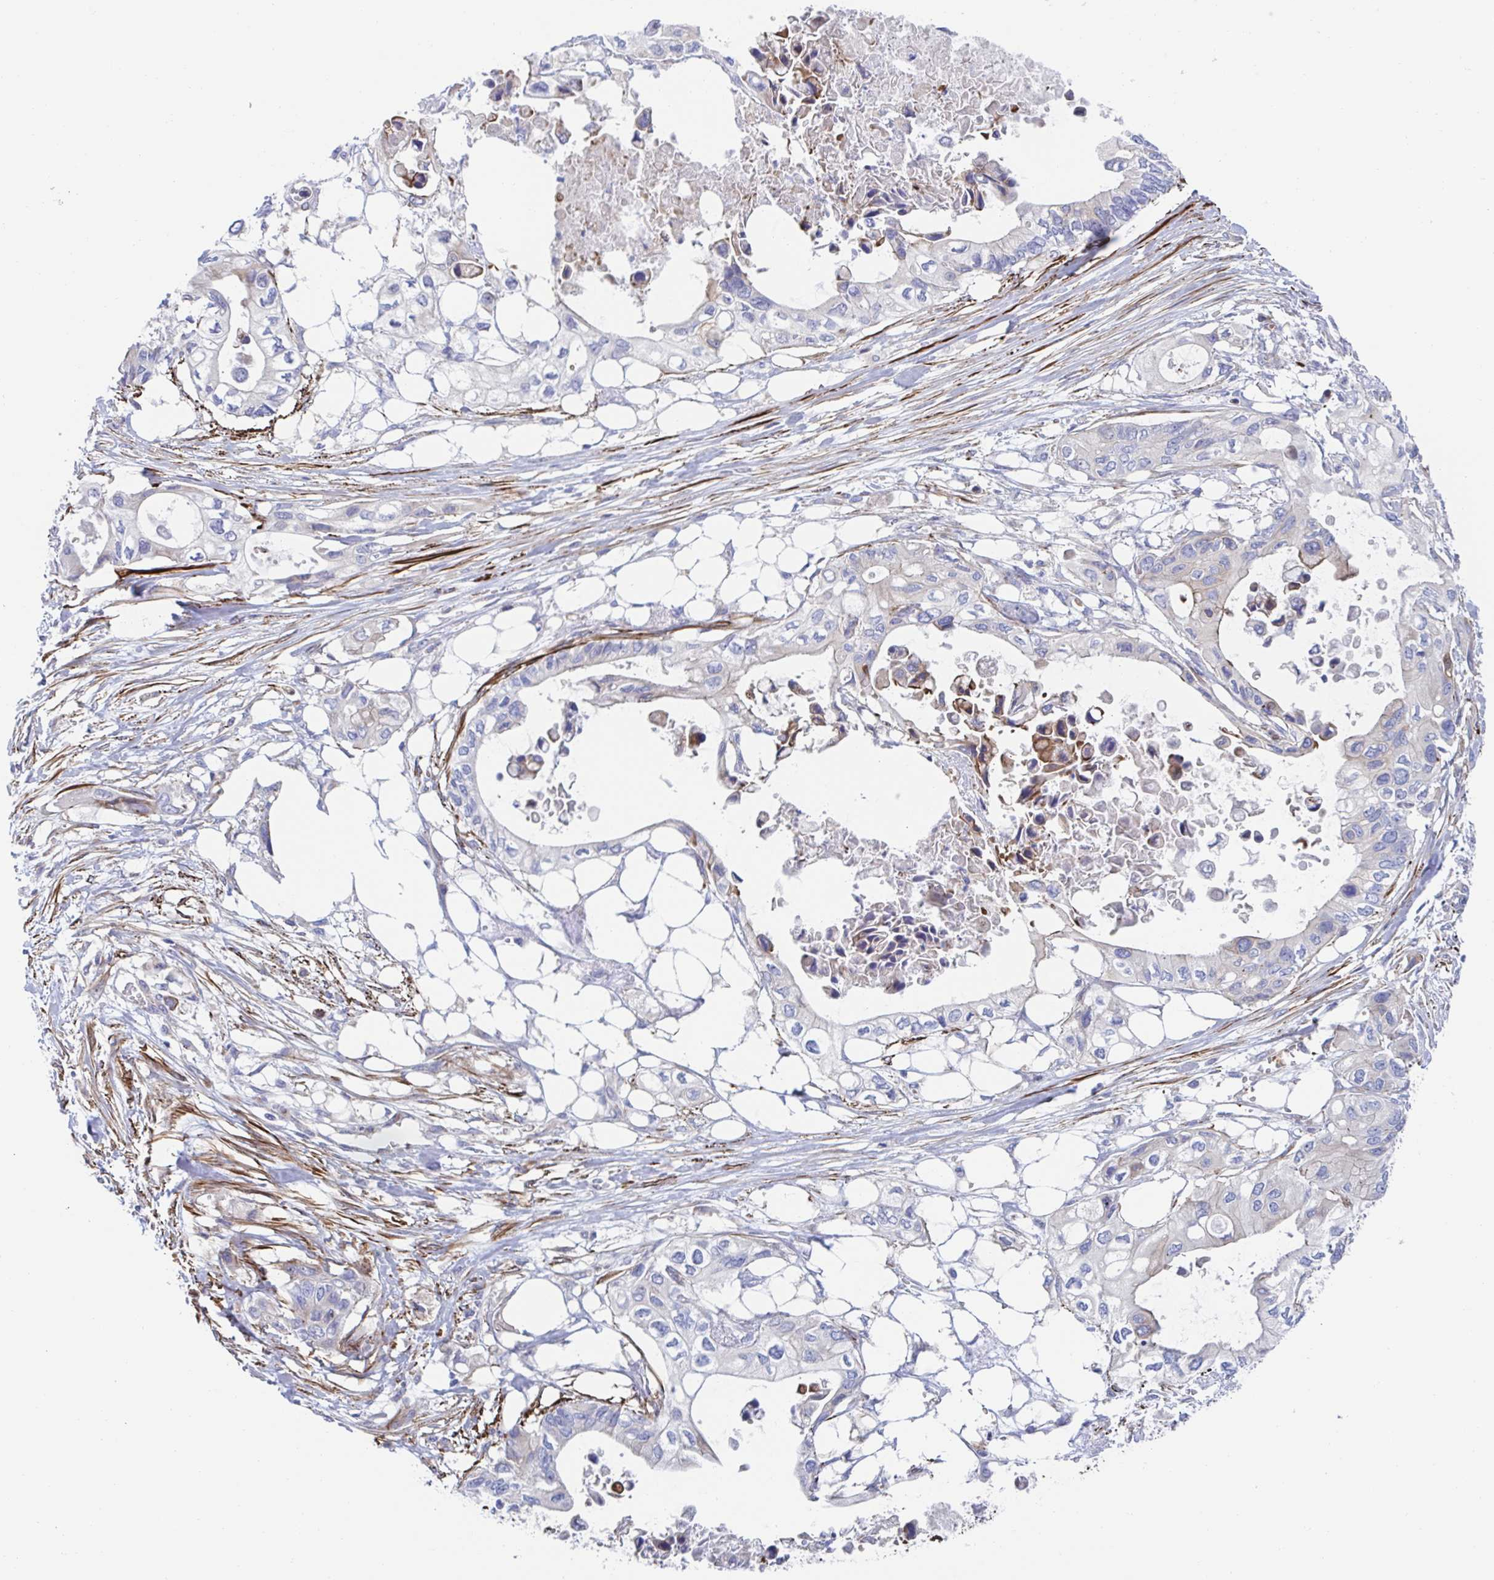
{"staining": {"intensity": "negative", "quantity": "none", "location": "none"}, "tissue": "pancreatic cancer", "cell_type": "Tumor cells", "image_type": "cancer", "snomed": [{"axis": "morphology", "description": "Adenocarcinoma, NOS"}, {"axis": "topography", "description": "Pancreas"}], "caption": "Immunohistochemical staining of human pancreatic cancer (adenocarcinoma) reveals no significant expression in tumor cells.", "gene": "KLC3", "patient": {"sex": "female", "age": 63}}